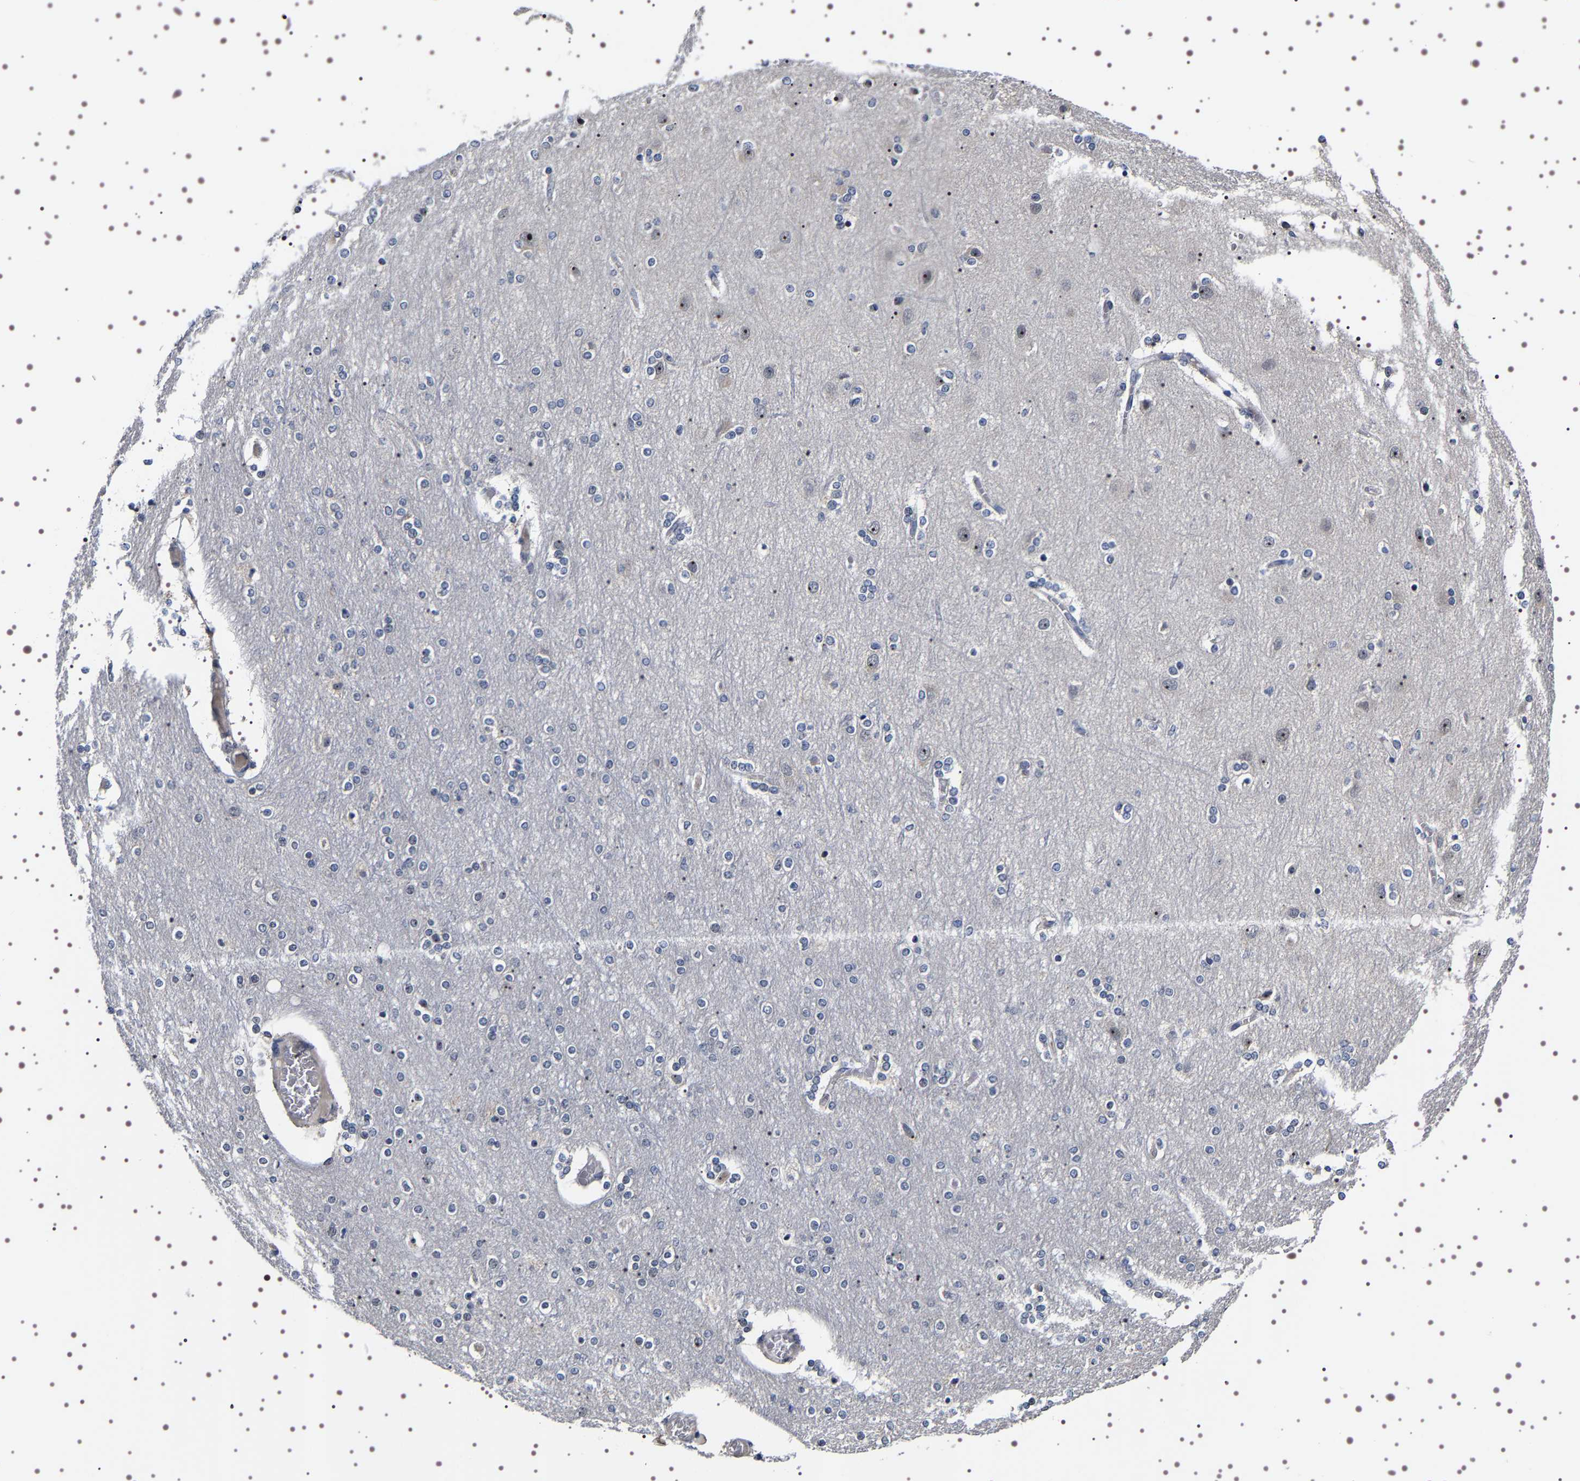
{"staining": {"intensity": "negative", "quantity": "none", "location": "none"}, "tissue": "cerebral cortex", "cell_type": "Endothelial cells", "image_type": "normal", "snomed": [{"axis": "morphology", "description": "Normal tissue, NOS"}, {"axis": "topography", "description": "Cerebral cortex"}], "caption": "Photomicrograph shows no significant protein expression in endothelial cells of unremarkable cerebral cortex. (Stains: DAB IHC with hematoxylin counter stain, Microscopy: brightfield microscopy at high magnification).", "gene": "GNL3", "patient": {"sex": "female", "age": 54}}